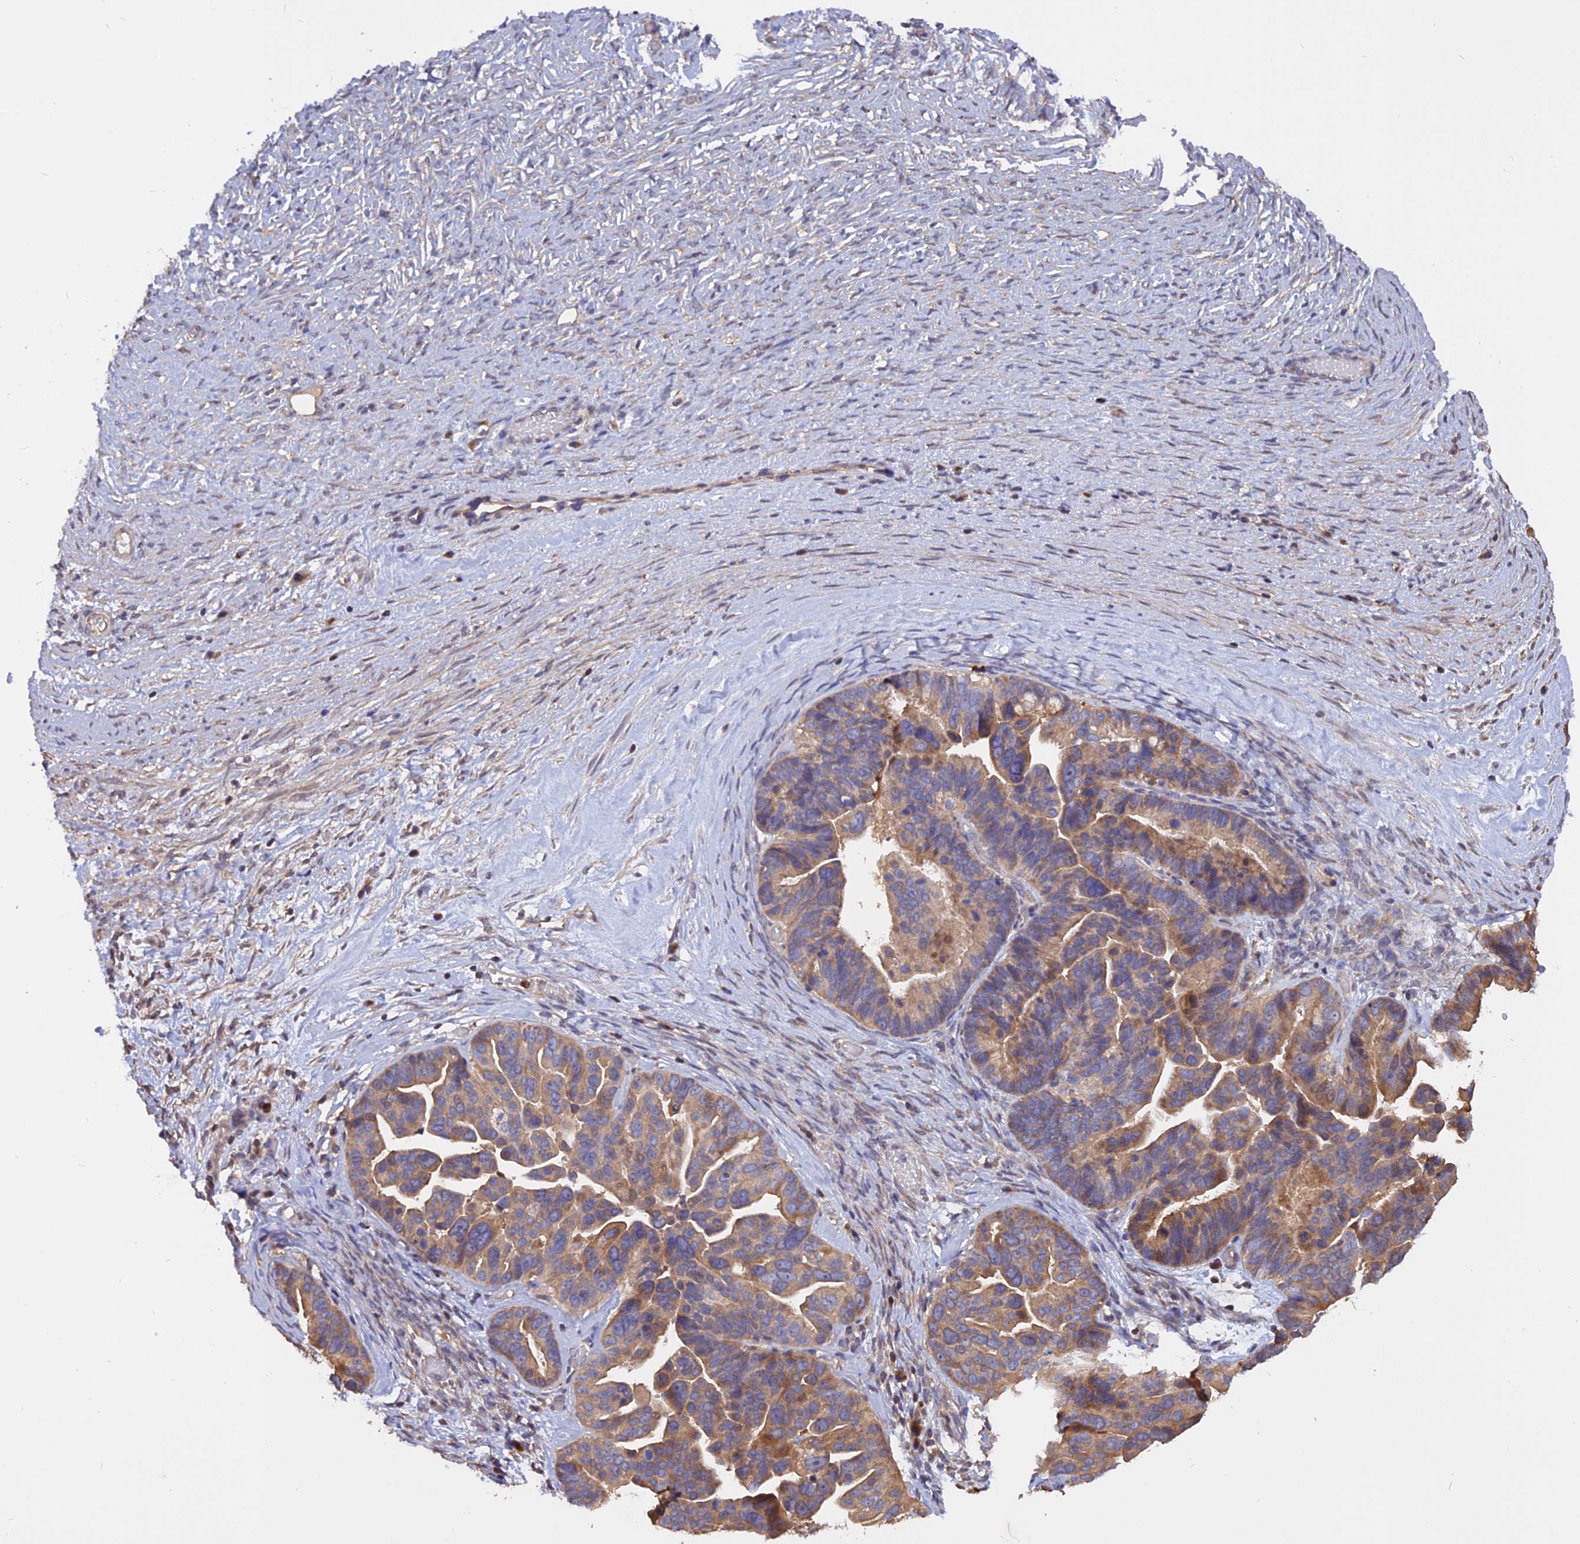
{"staining": {"intensity": "weak", "quantity": ">75%", "location": "cytoplasmic/membranous"}, "tissue": "ovarian cancer", "cell_type": "Tumor cells", "image_type": "cancer", "snomed": [{"axis": "morphology", "description": "Cystadenocarcinoma, serous, NOS"}, {"axis": "topography", "description": "Ovary"}], "caption": "Tumor cells demonstrate weak cytoplasmic/membranous positivity in about >75% of cells in ovarian cancer. (IHC, brightfield microscopy, high magnification).", "gene": "CARMIL2", "patient": {"sex": "female", "age": 56}}